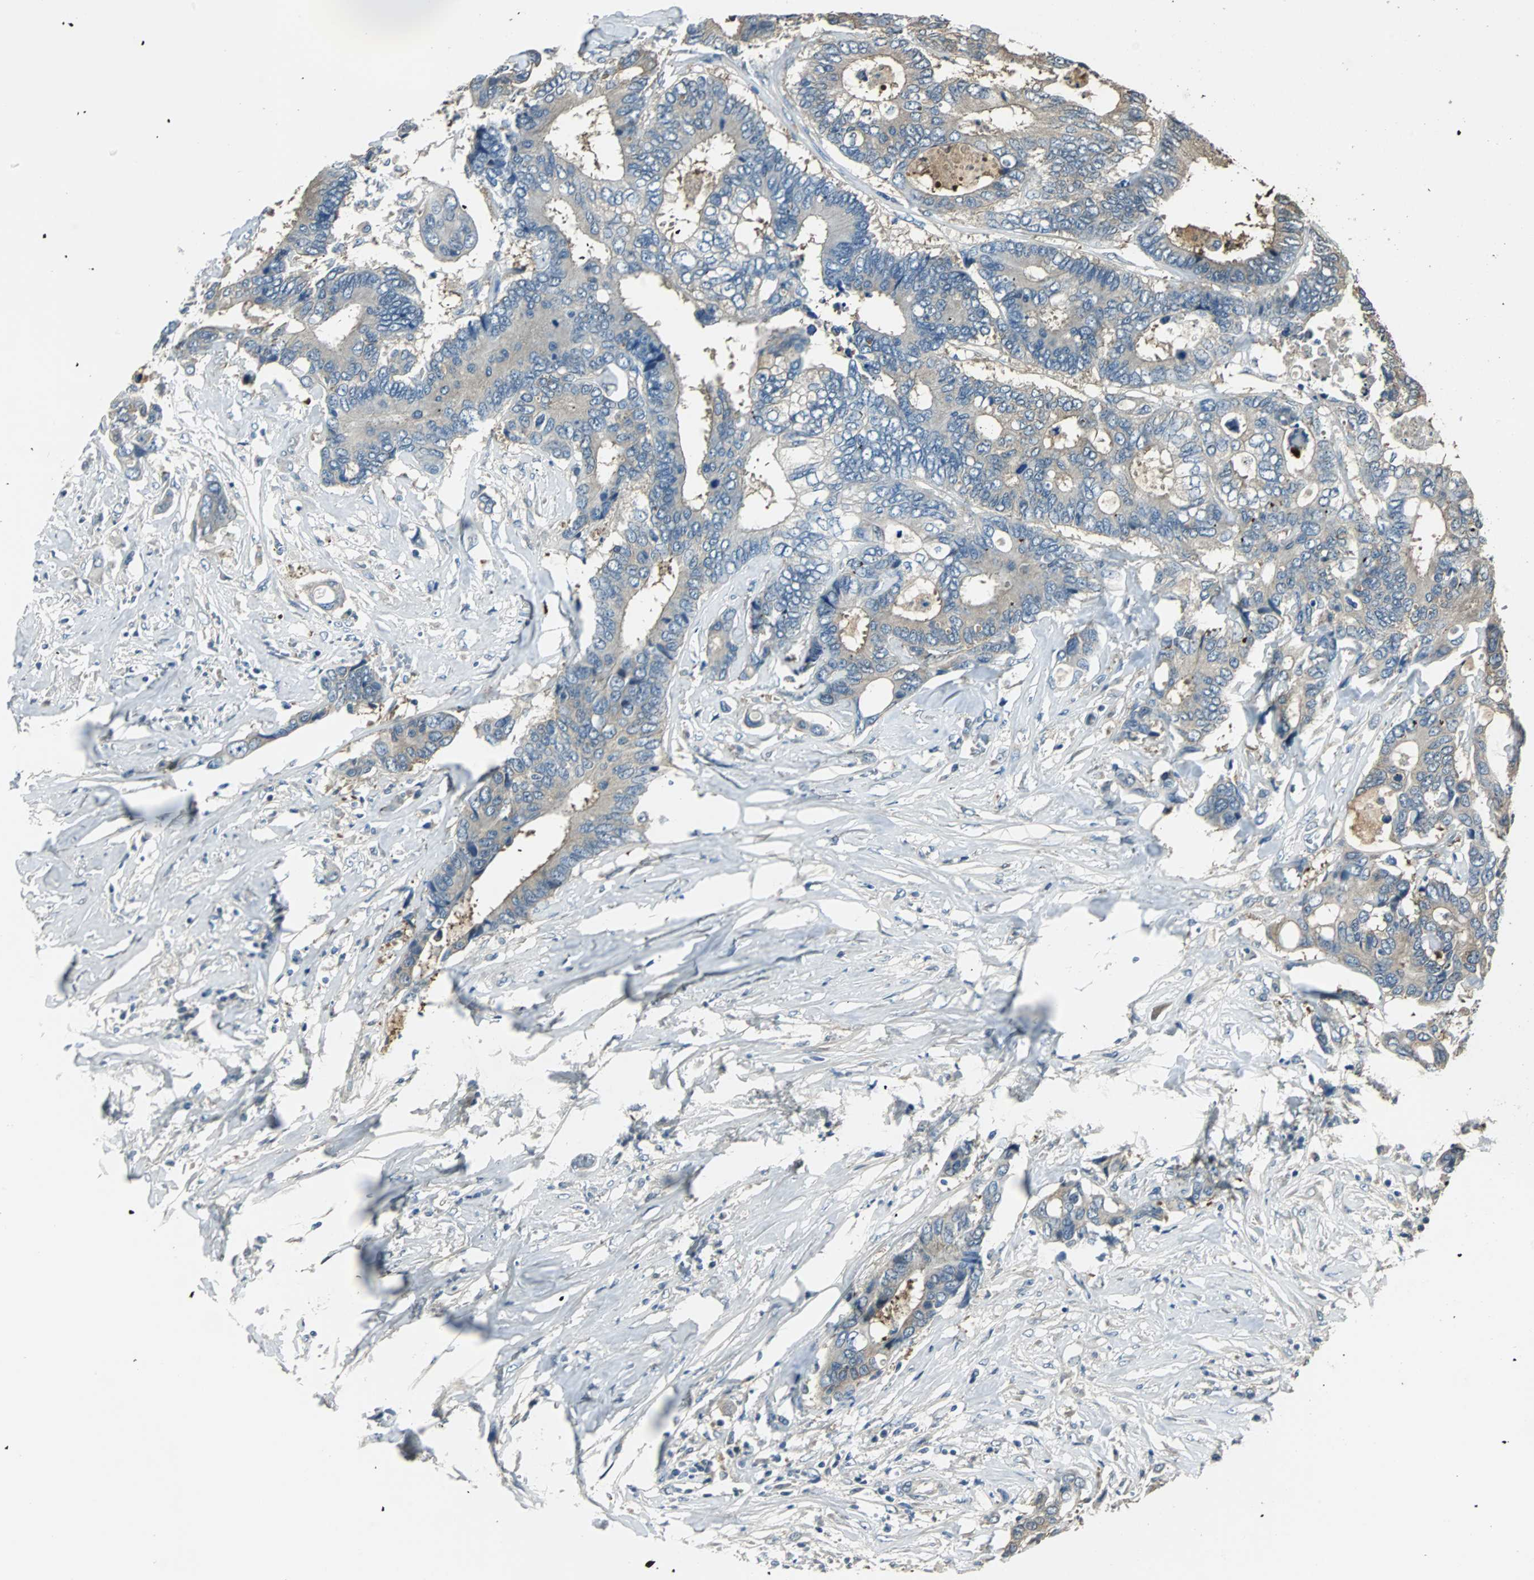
{"staining": {"intensity": "moderate", "quantity": "<25%", "location": "cytoplasmic/membranous"}, "tissue": "colorectal cancer", "cell_type": "Tumor cells", "image_type": "cancer", "snomed": [{"axis": "morphology", "description": "Adenocarcinoma, NOS"}, {"axis": "topography", "description": "Rectum"}], "caption": "IHC staining of colorectal cancer, which demonstrates low levels of moderate cytoplasmic/membranous staining in about <25% of tumor cells indicating moderate cytoplasmic/membranous protein expression. The staining was performed using DAB (brown) for protein detection and nuclei were counterstained in hematoxylin (blue).", "gene": "ABHD2", "patient": {"sex": "male", "age": 55}}